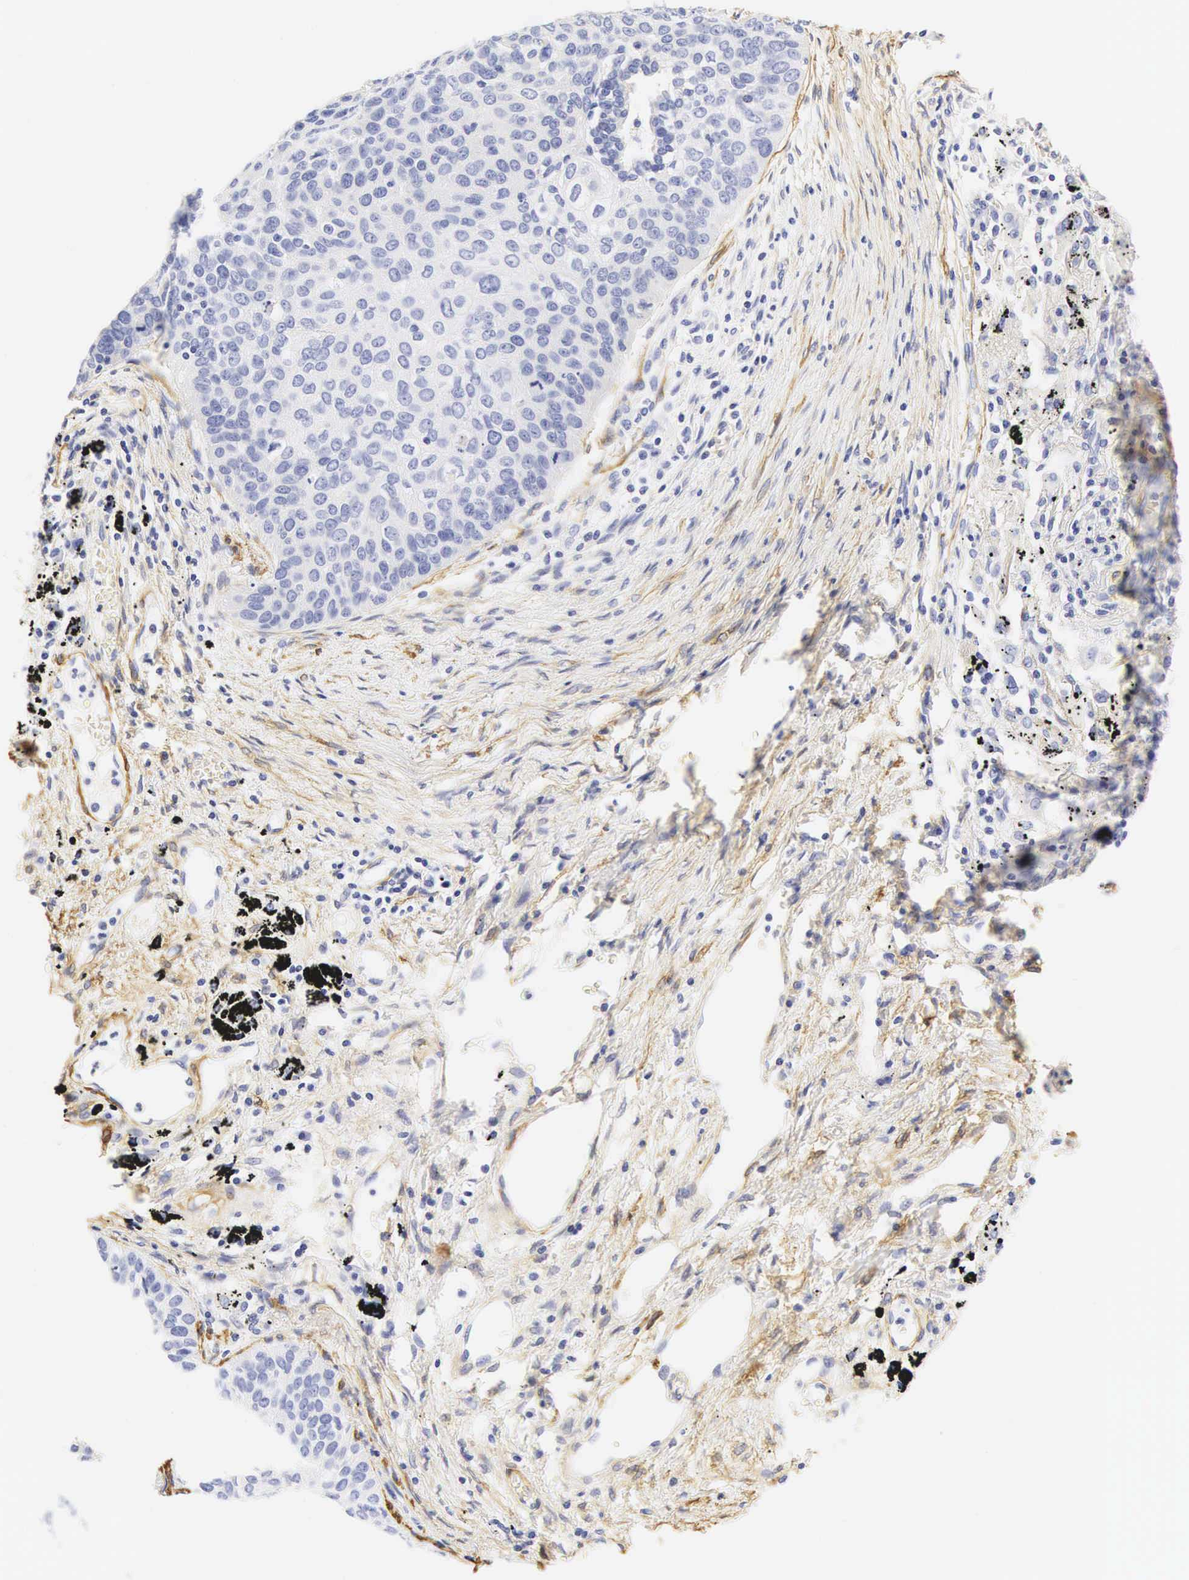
{"staining": {"intensity": "negative", "quantity": "none", "location": "none"}, "tissue": "lung cancer", "cell_type": "Tumor cells", "image_type": "cancer", "snomed": [{"axis": "morphology", "description": "Squamous cell carcinoma, NOS"}, {"axis": "topography", "description": "Lung"}], "caption": "Protein analysis of lung cancer (squamous cell carcinoma) shows no significant expression in tumor cells.", "gene": "CNN1", "patient": {"sex": "male", "age": 71}}